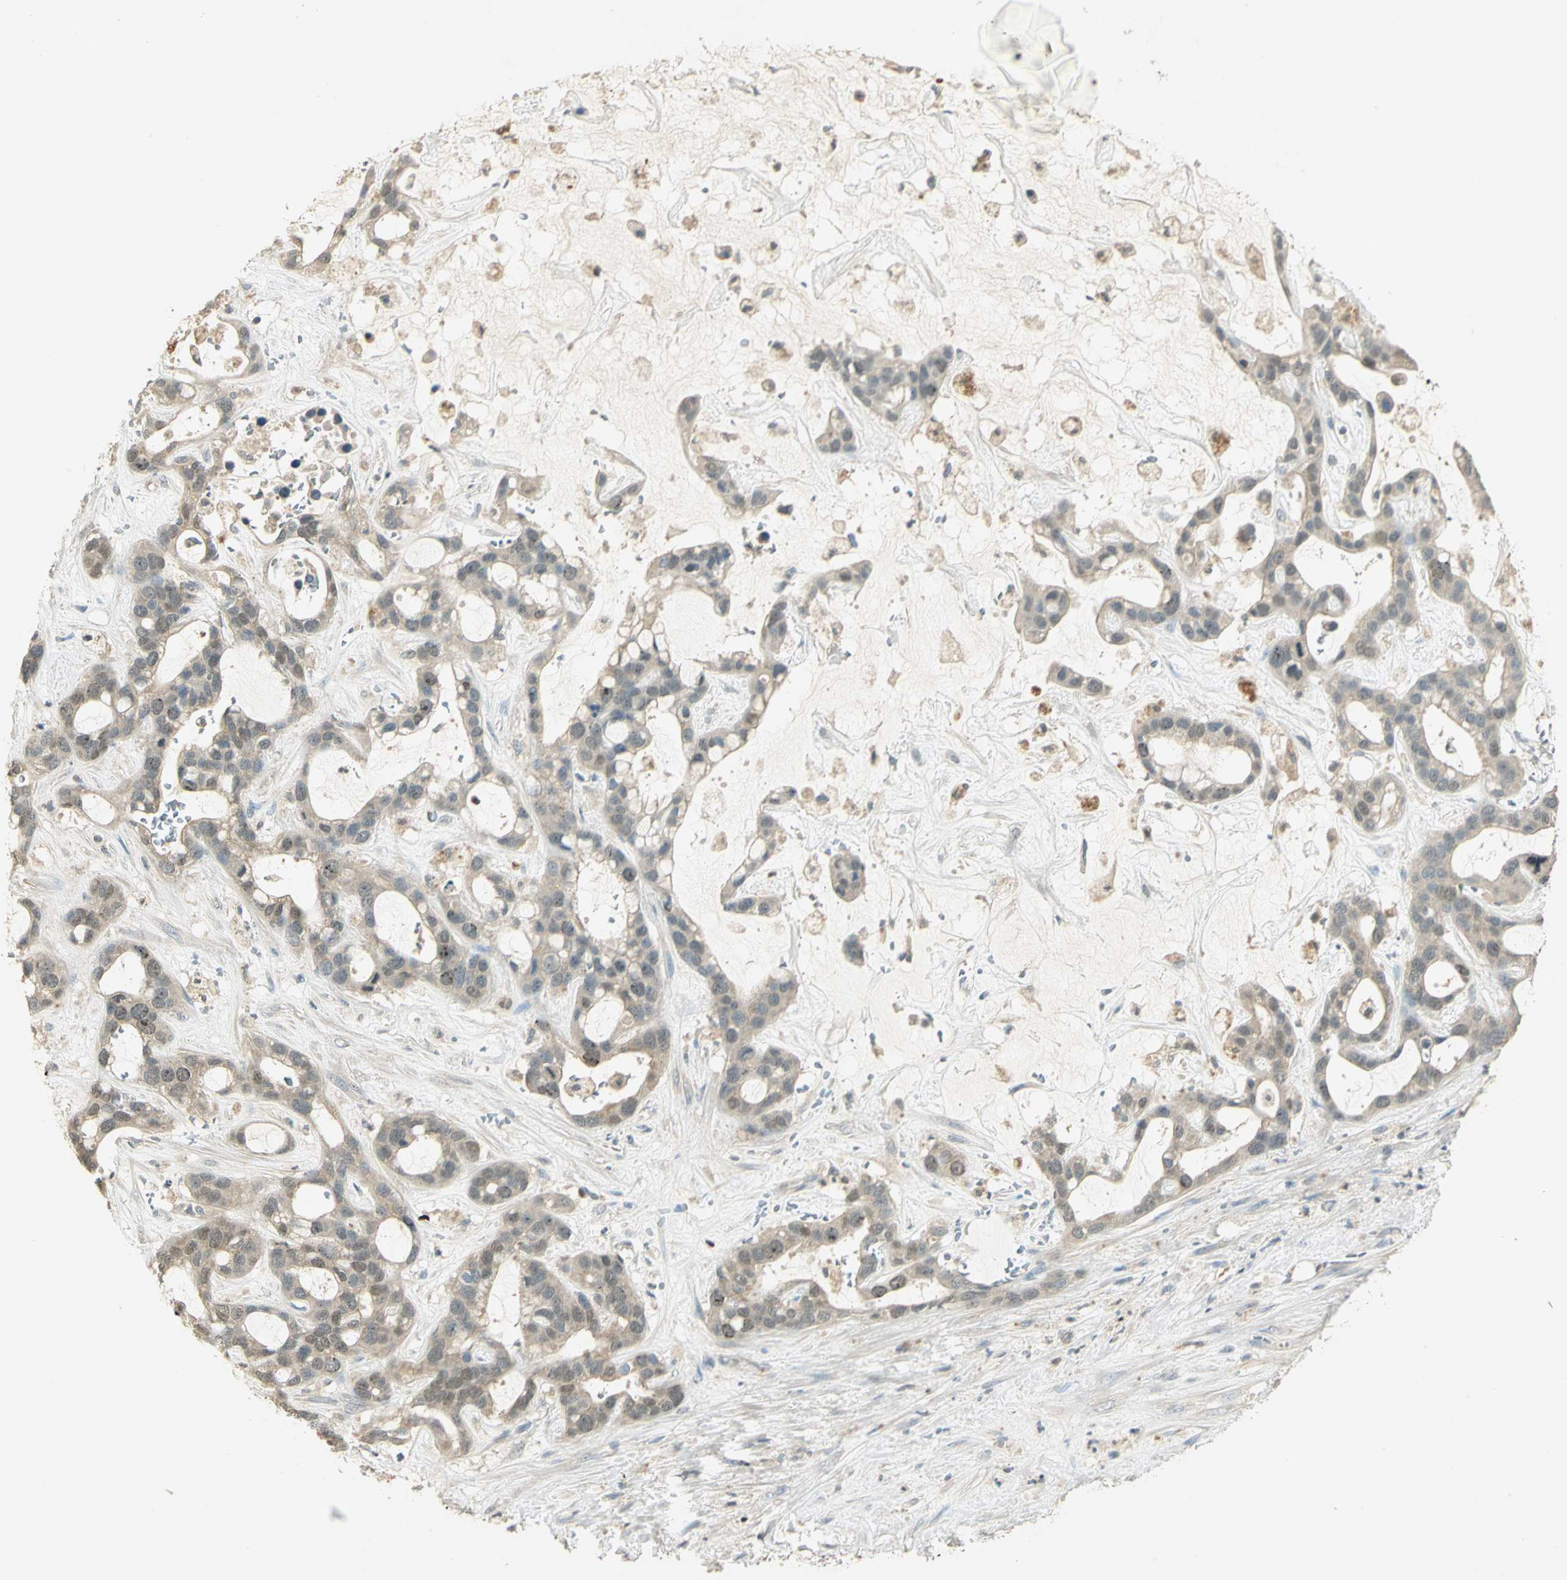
{"staining": {"intensity": "moderate", "quantity": "<25%", "location": "cytoplasmic/membranous"}, "tissue": "liver cancer", "cell_type": "Tumor cells", "image_type": "cancer", "snomed": [{"axis": "morphology", "description": "Cholangiocarcinoma"}, {"axis": "topography", "description": "Liver"}], "caption": "Immunohistochemistry (IHC) image of cholangiocarcinoma (liver) stained for a protein (brown), which shows low levels of moderate cytoplasmic/membranous staining in about <25% of tumor cells.", "gene": "BIRC2", "patient": {"sex": "female", "age": 65}}